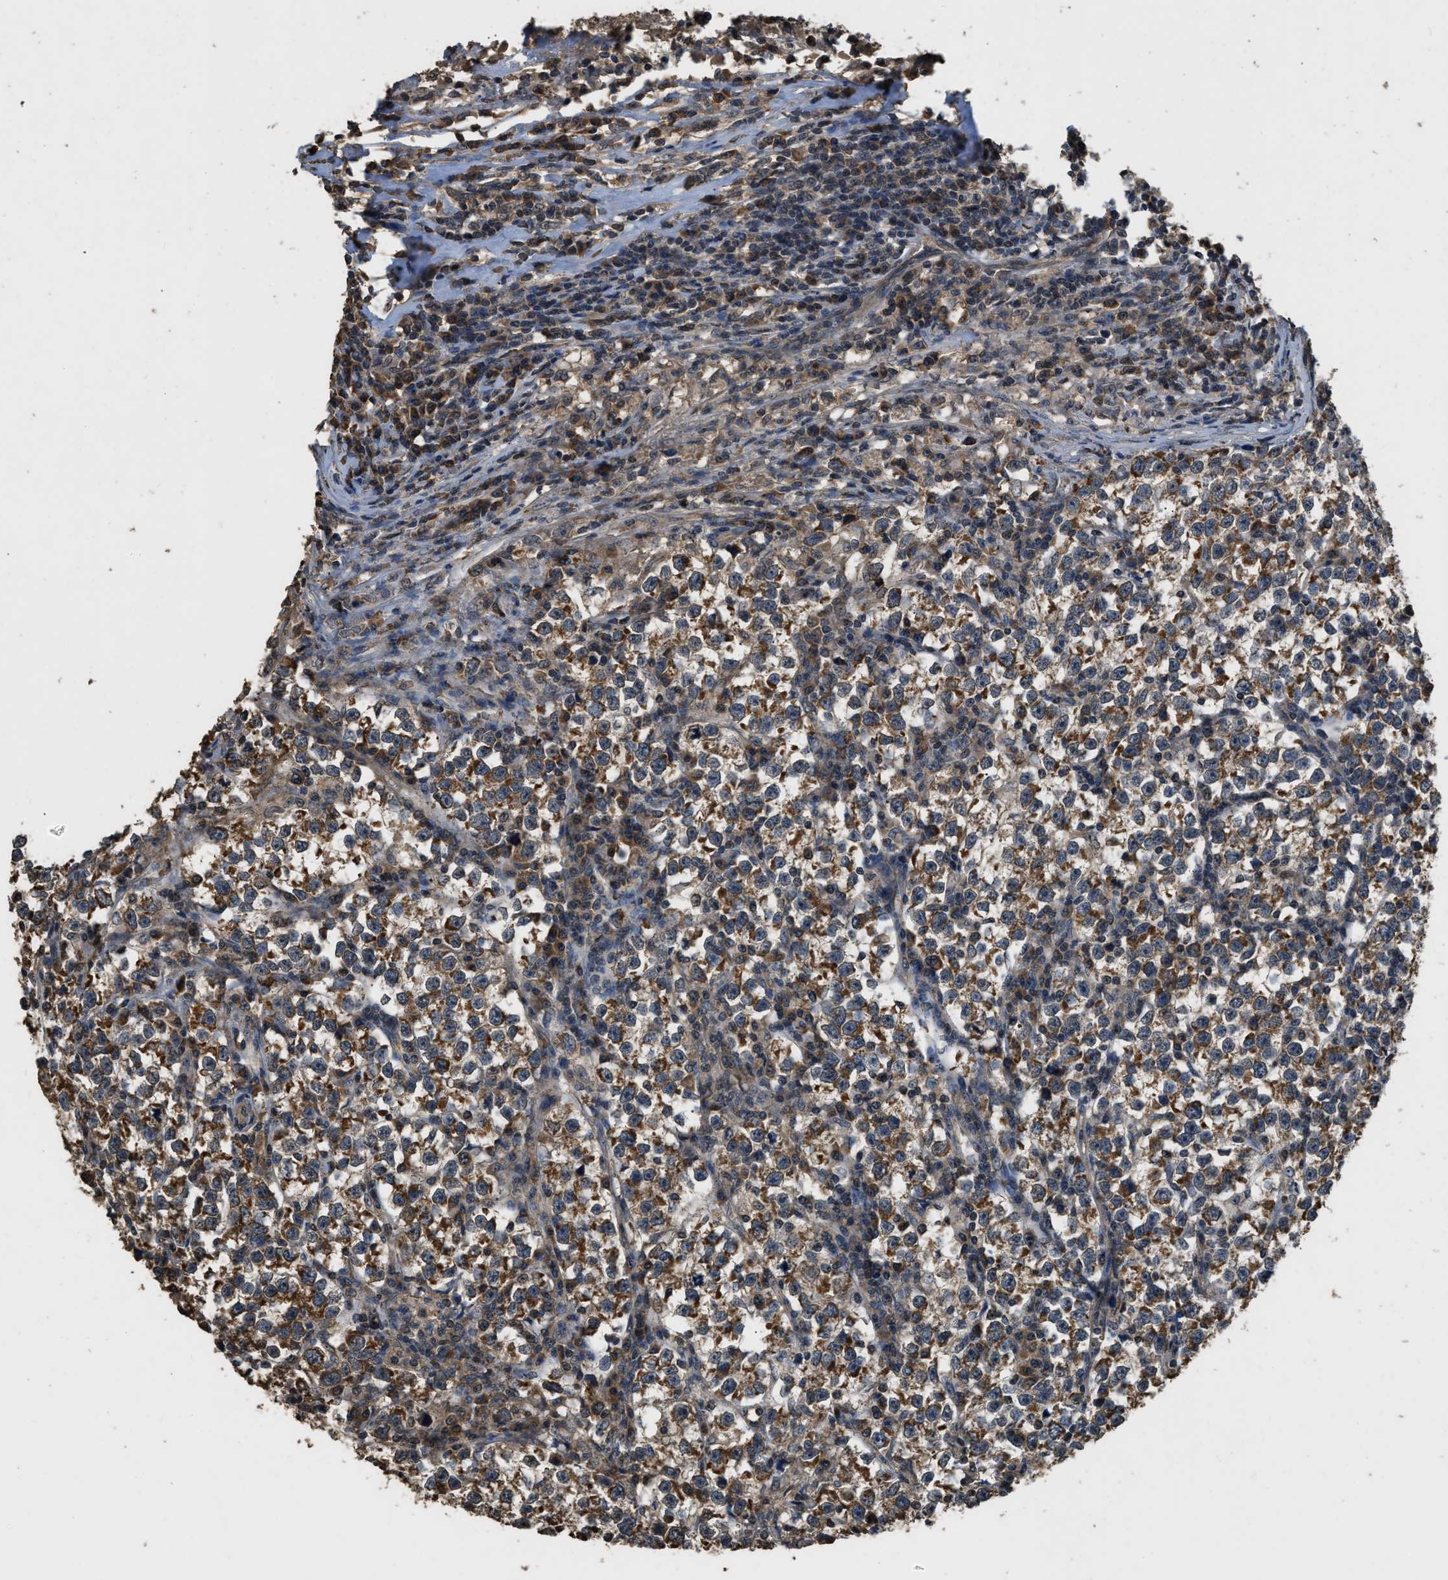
{"staining": {"intensity": "strong", "quantity": ">75%", "location": "cytoplasmic/membranous"}, "tissue": "testis cancer", "cell_type": "Tumor cells", "image_type": "cancer", "snomed": [{"axis": "morphology", "description": "Normal tissue, NOS"}, {"axis": "morphology", "description": "Seminoma, NOS"}, {"axis": "topography", "description": "Testis"}], "caption": "Immunohistochemical staining of testis cancer (seminoma) demonstrates high levels of strong cytoplasmic/membranous protein staining in about >75% of tumor cells. (DAB = brown stain, brightfield microscopy at high magnification).", "gene": "DENND6B", "patient": {"sex": "male", "age": 43}}